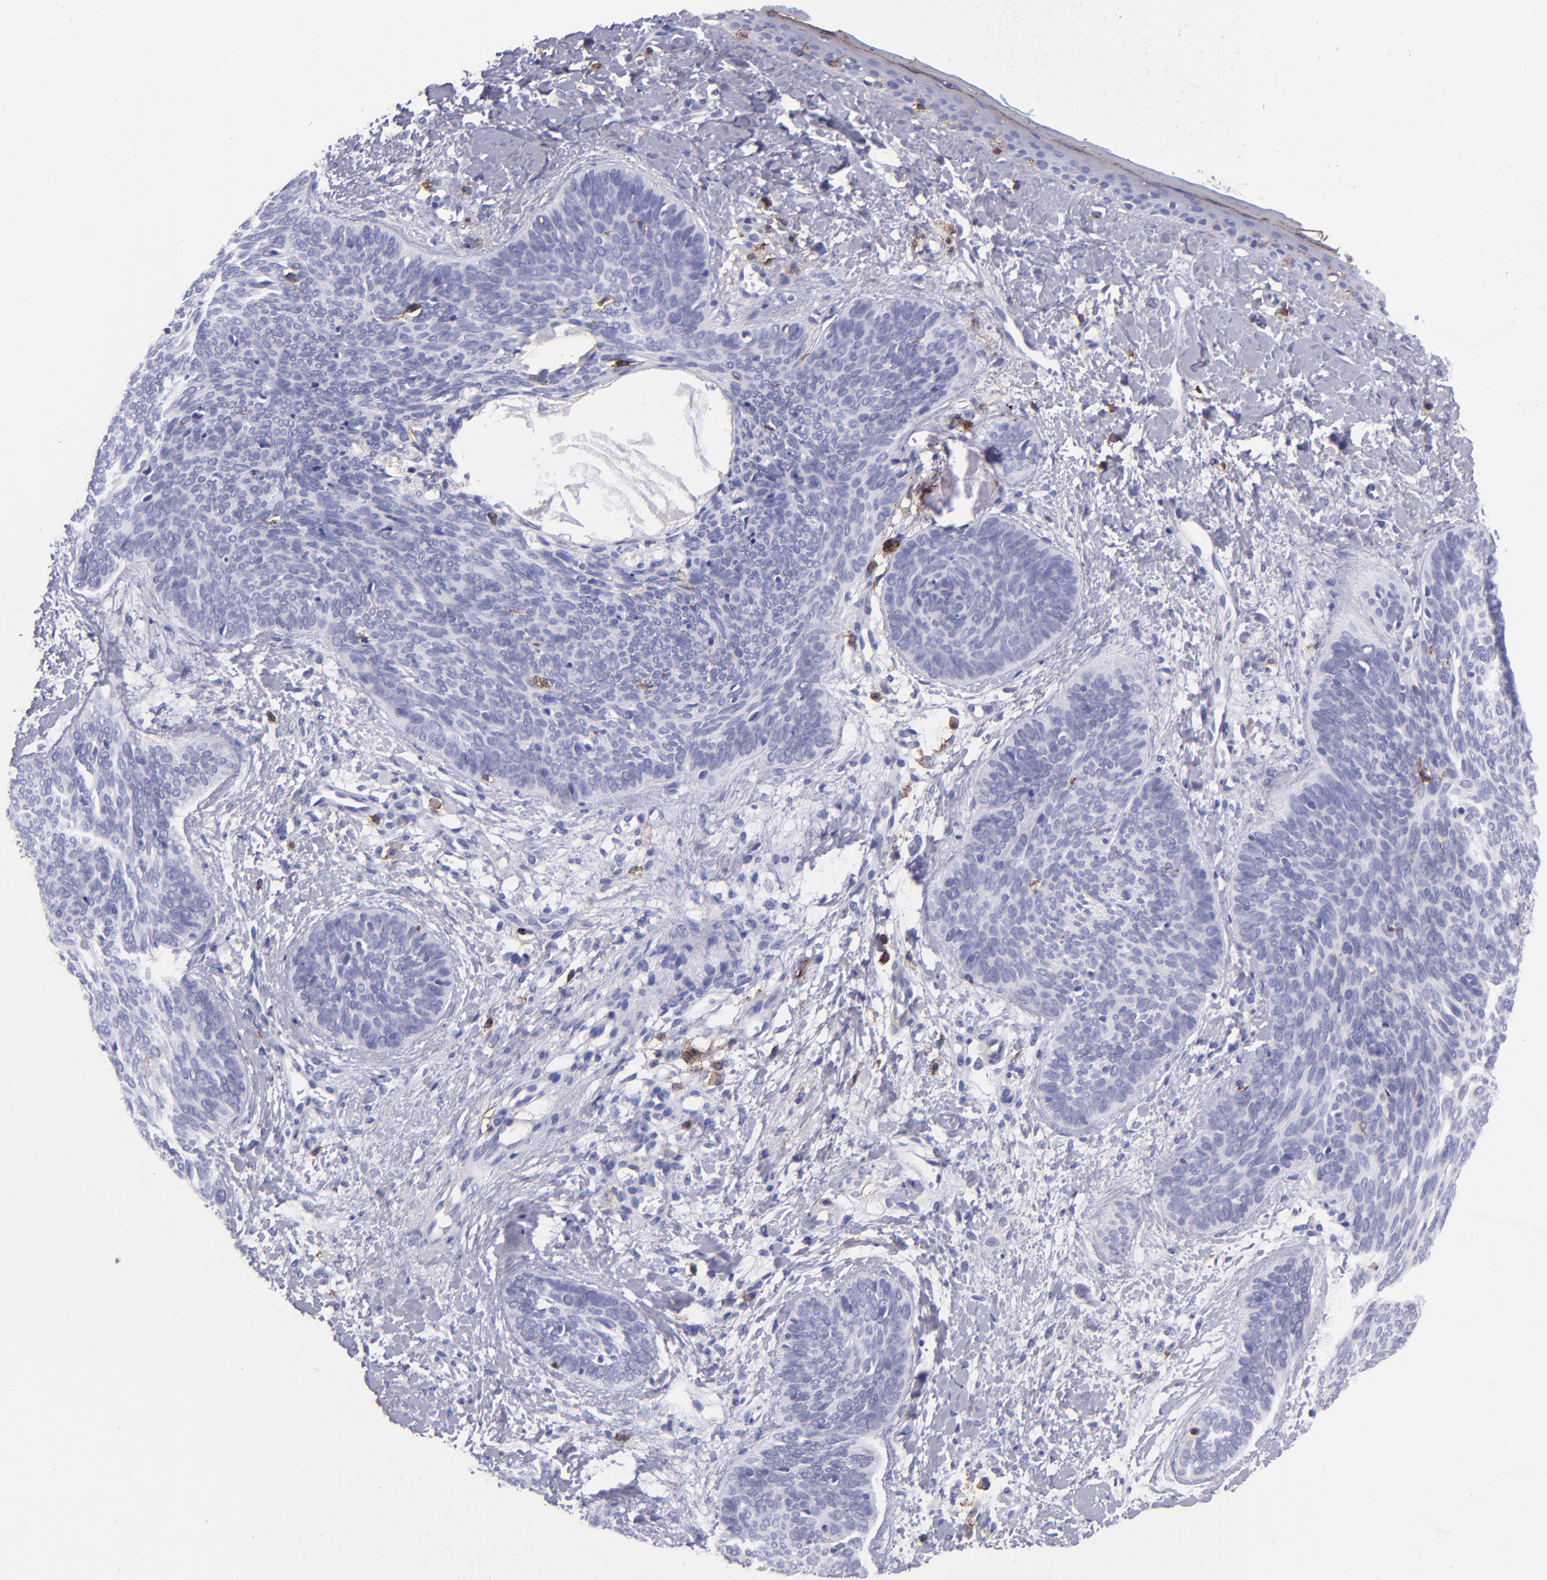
{"staining": {"intensity": "negative", "quantity": "none", "location": "none"}, "tissue": "skin cancer", "cell_type": "Tumor cells", "image_type": "cancer", "snomed": [{"axis": "morphology", "description": "Basal cell carcinoma"}, {"axis": "topography", "description": "Skin"}], "caption": "Image shows no protein positivity in tumor cells of skin cancer tissue.", "gene": "ICAM3", "patient": {"sex": "female", "age": 81}}